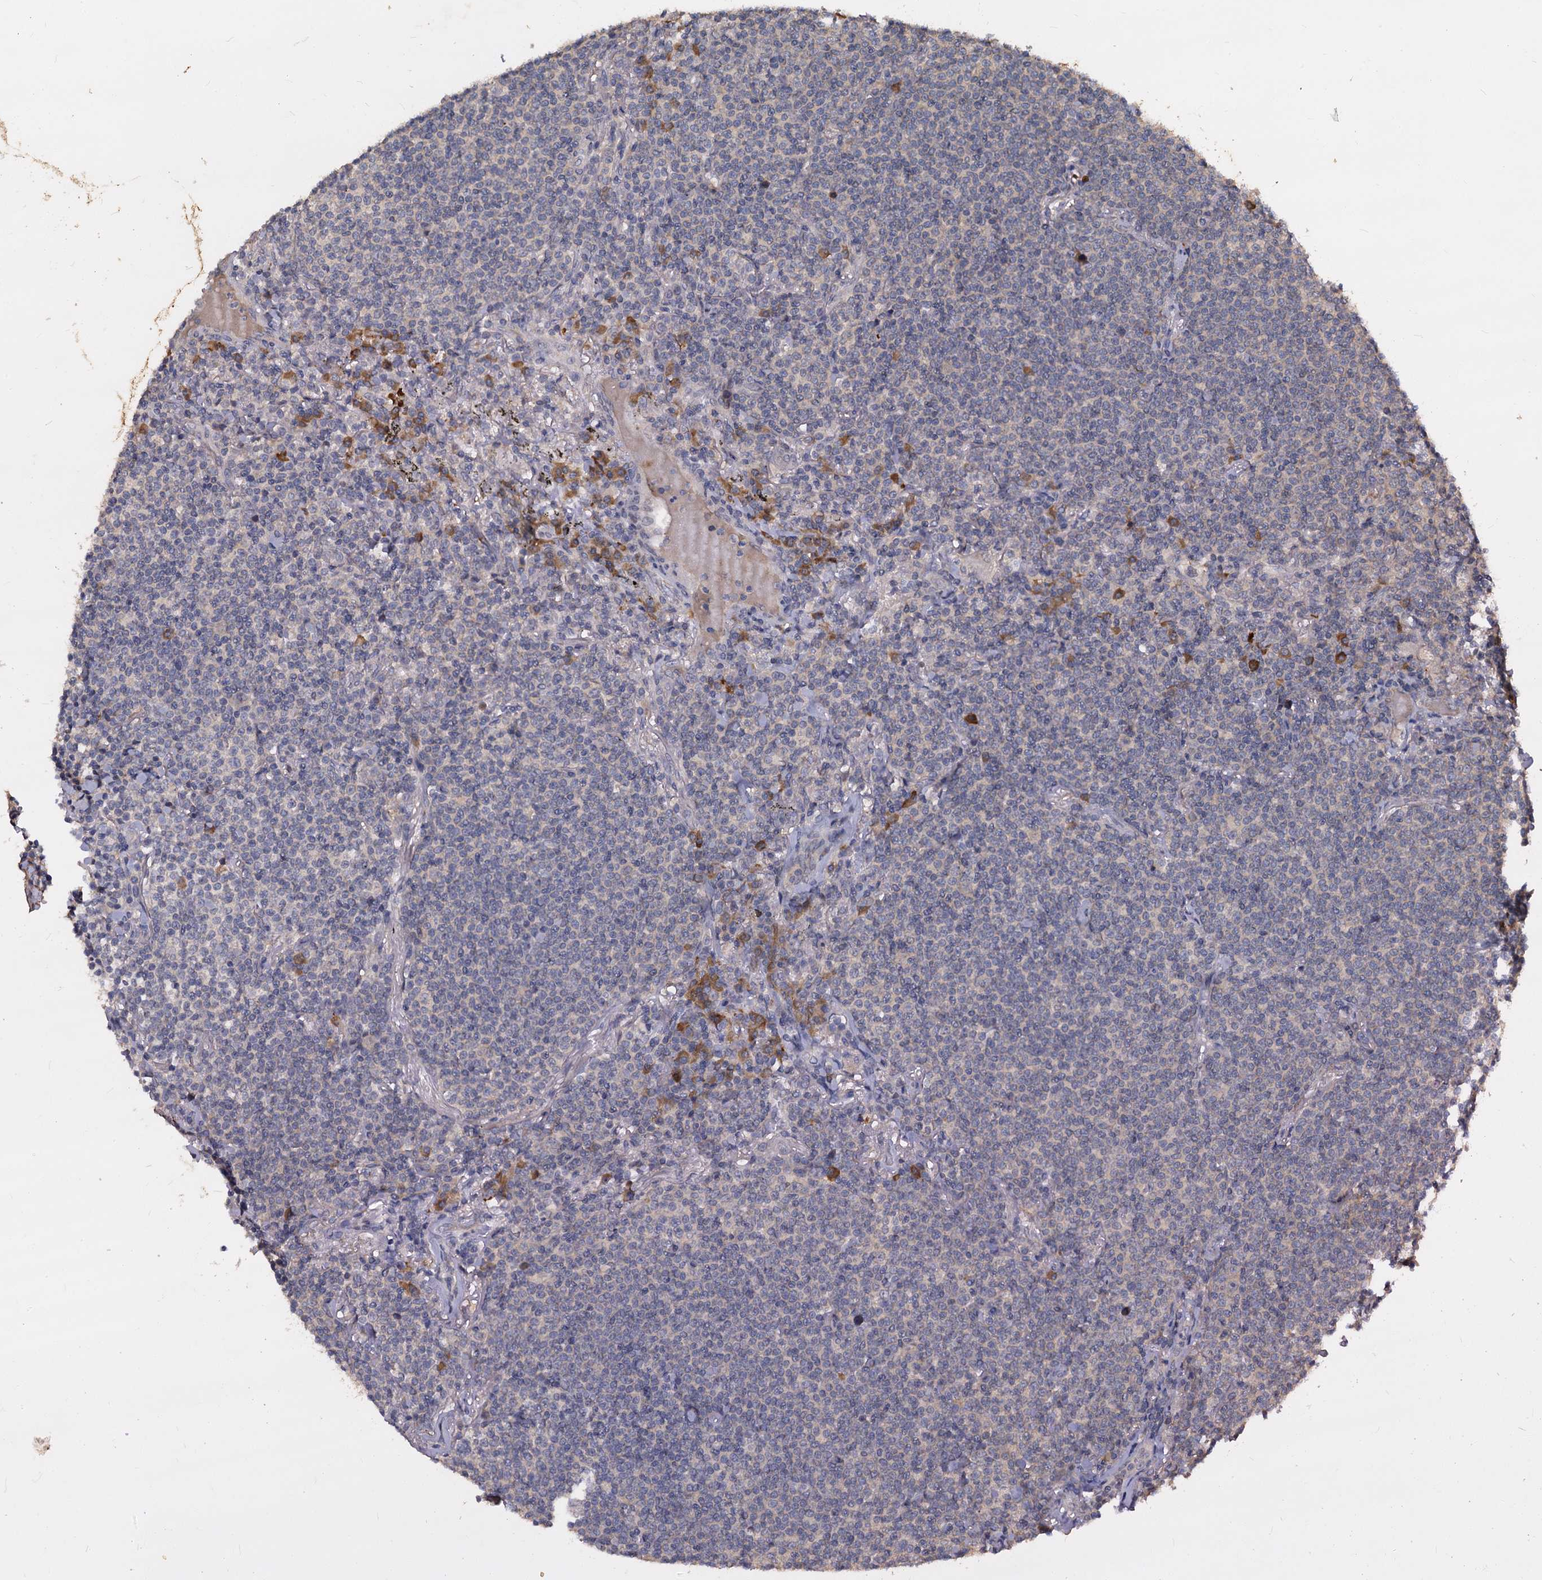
{"staining": {"intensity": "negative", "quantity": "none", "location": "none"}, "tissue": "lymphoma", "cell_type": "Tumor cells", "image_type": "cancer", "snomed": [{"axis": "morphology", "description": "Malignant lymphoma, non-Hodgkin's type, Low grade"}, {"axis": "topography", "description": "Lung"}], "caption": "Tumor cells show no significant staining in lymphoma. (Brightfield microscopy of DAB immunohistochemistry at high magnification).", "gene": "CCDC184", "patient": {"sex": "female", "age": 71}}